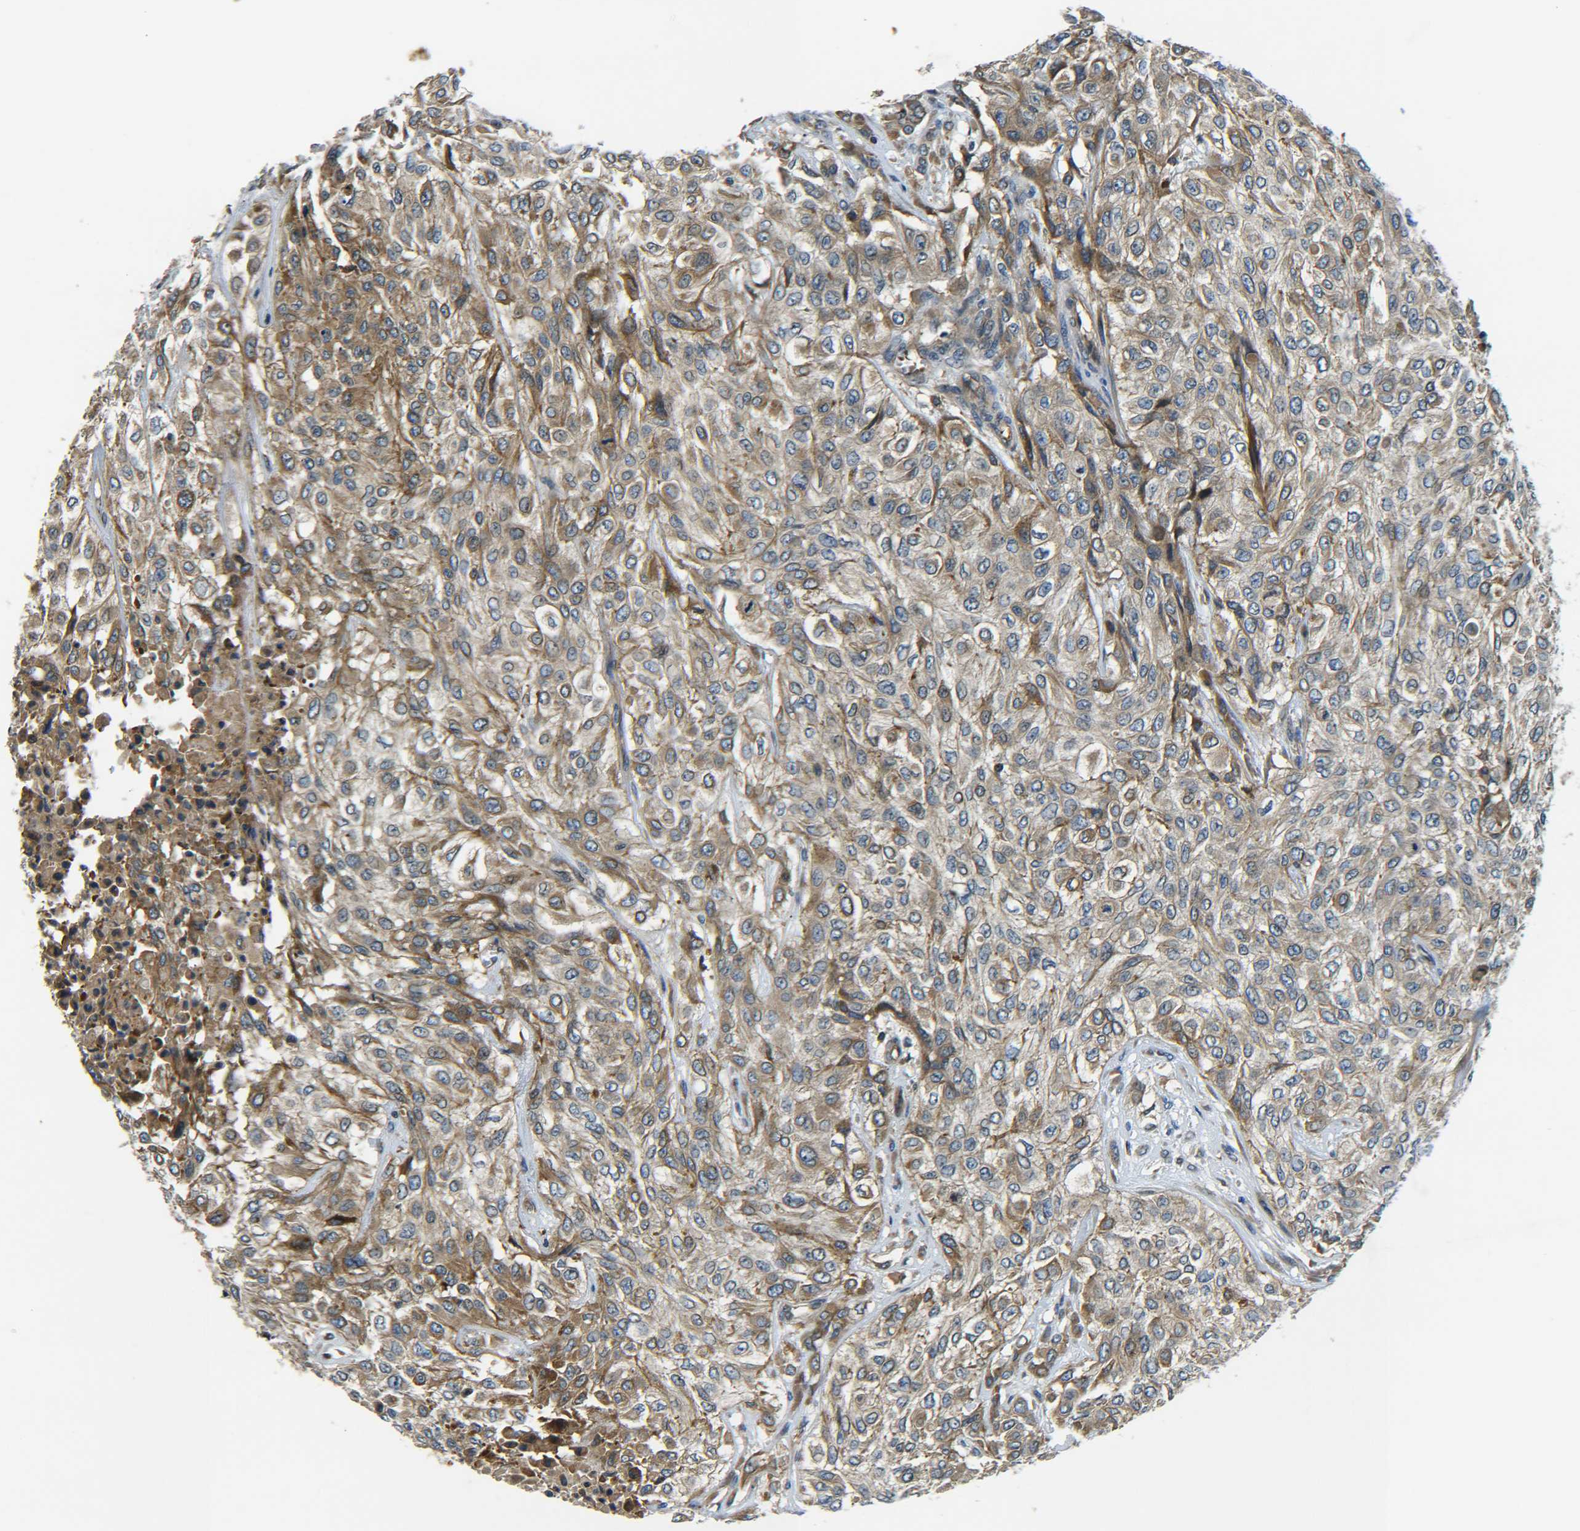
{"staining": {"intensity": "moderate", "quantity": ">75%", "location": "cytoplasmic/membranous"}, "tissue": "urothelial cancer", "cell_type": "Tumor cells", "image_type": "cancer", "snomed": [{"axis": "morphology", "description": "Urothelial carcinoma, High grade"}, {"axis": "topography", "description": "Urinary bladder"}], "caption": "An immunohistochemistry image of tumor tissue is shown. Protein staining in brown shows moderate cytoplasmic/membranous positivity in urothelial cancer within tumor cells. The protein is shown in brown color, while the nuclei are stained blue.", "gene": "RAB1B", "patient": {"sex": "male", "age": 57}}